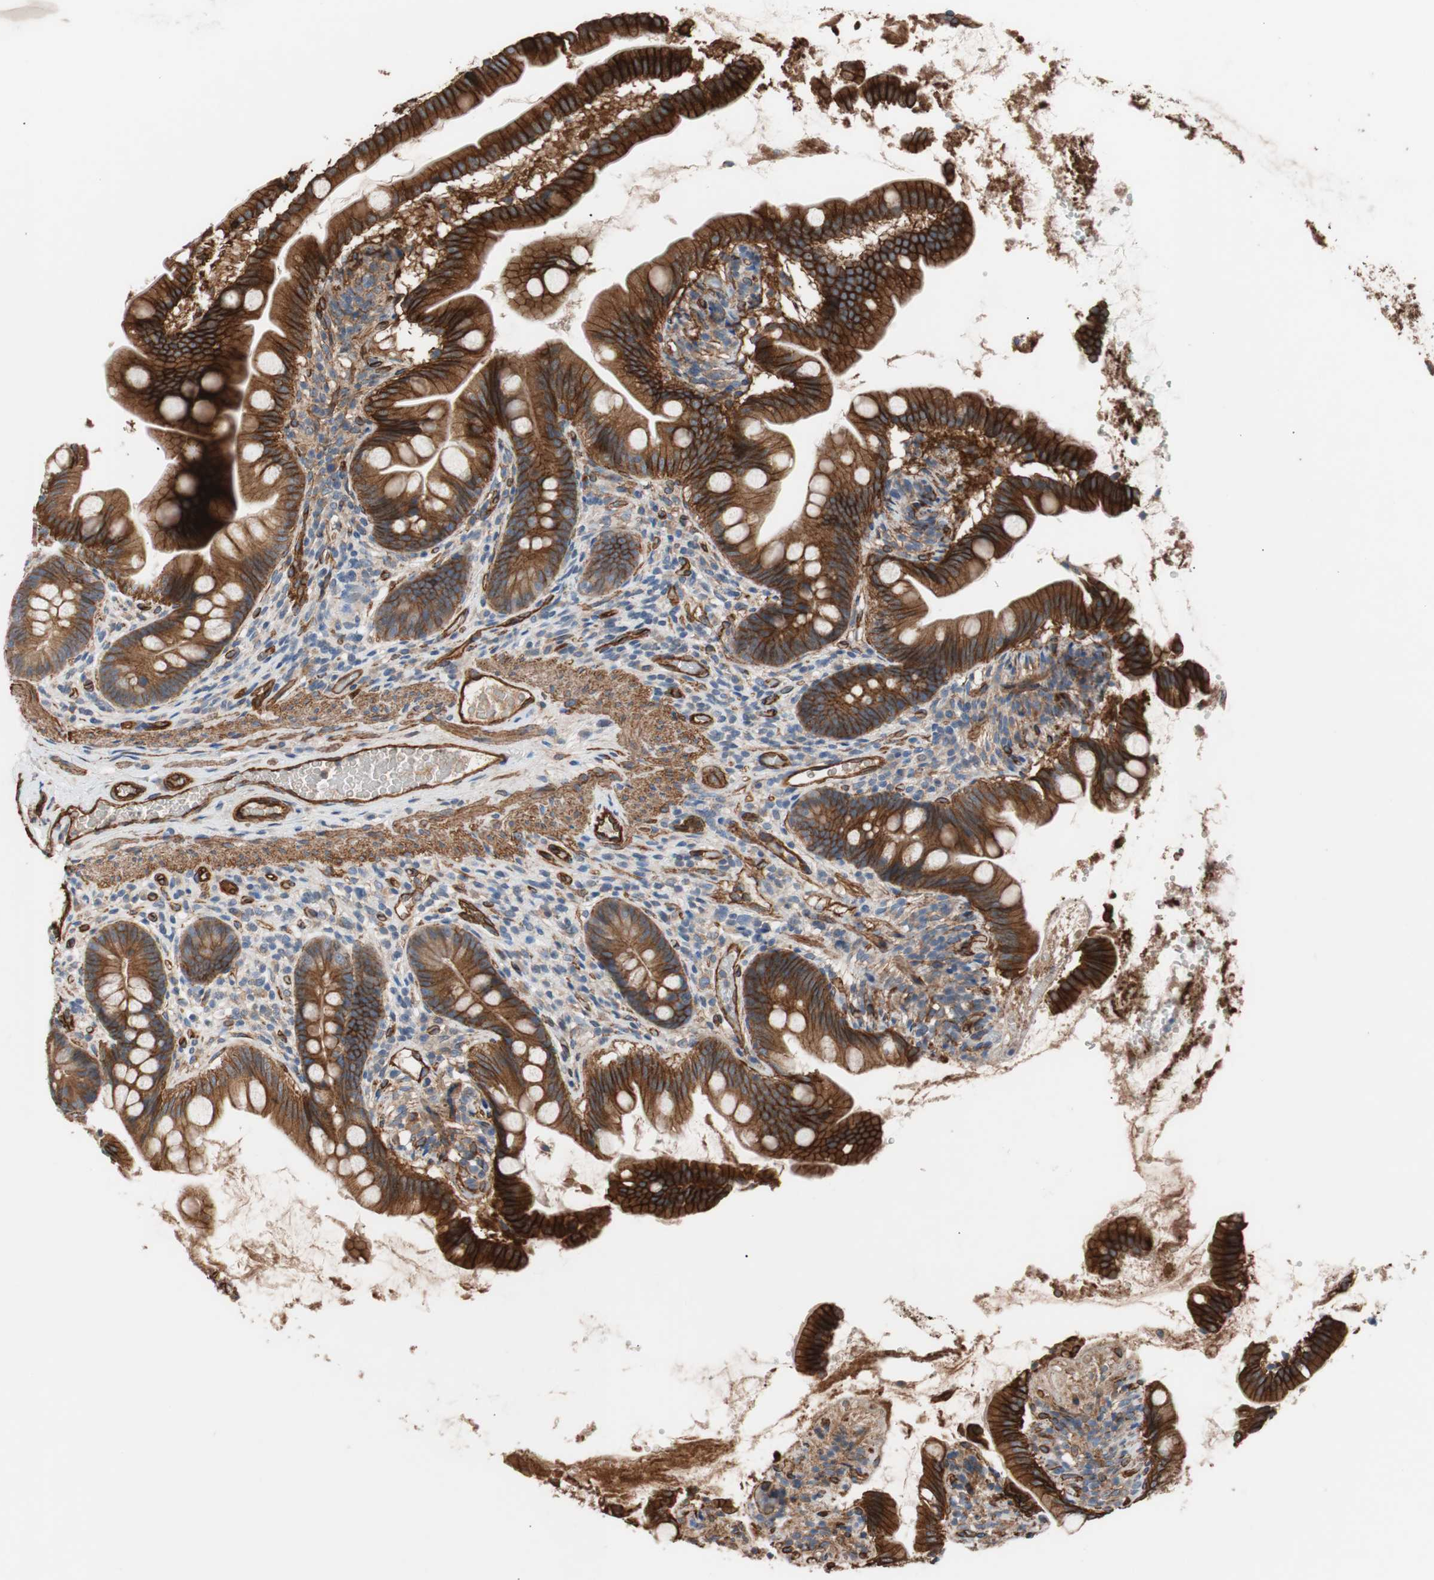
{"staining": {"intensity": "strong", "quantity": ">75%", "location": "cytoplasmic/membranous"}, "tissue": "small intestine", "cell_type": "Glandular cells", "image_type": "normal", "snomed": [{"axis": "morphology", "description": "Normal tissue, NOS"}, {"axis": "topography", "description": "Small intestine"}], "caption": "Small intestine stained for a protein shows strong cytoplasmic/membranous positivity in glandular cells. (Brightfield microscopy of DAB IHC at high magnification).", "gene": "SPINT1", "patient": {"sex": "female", "age": 56}}